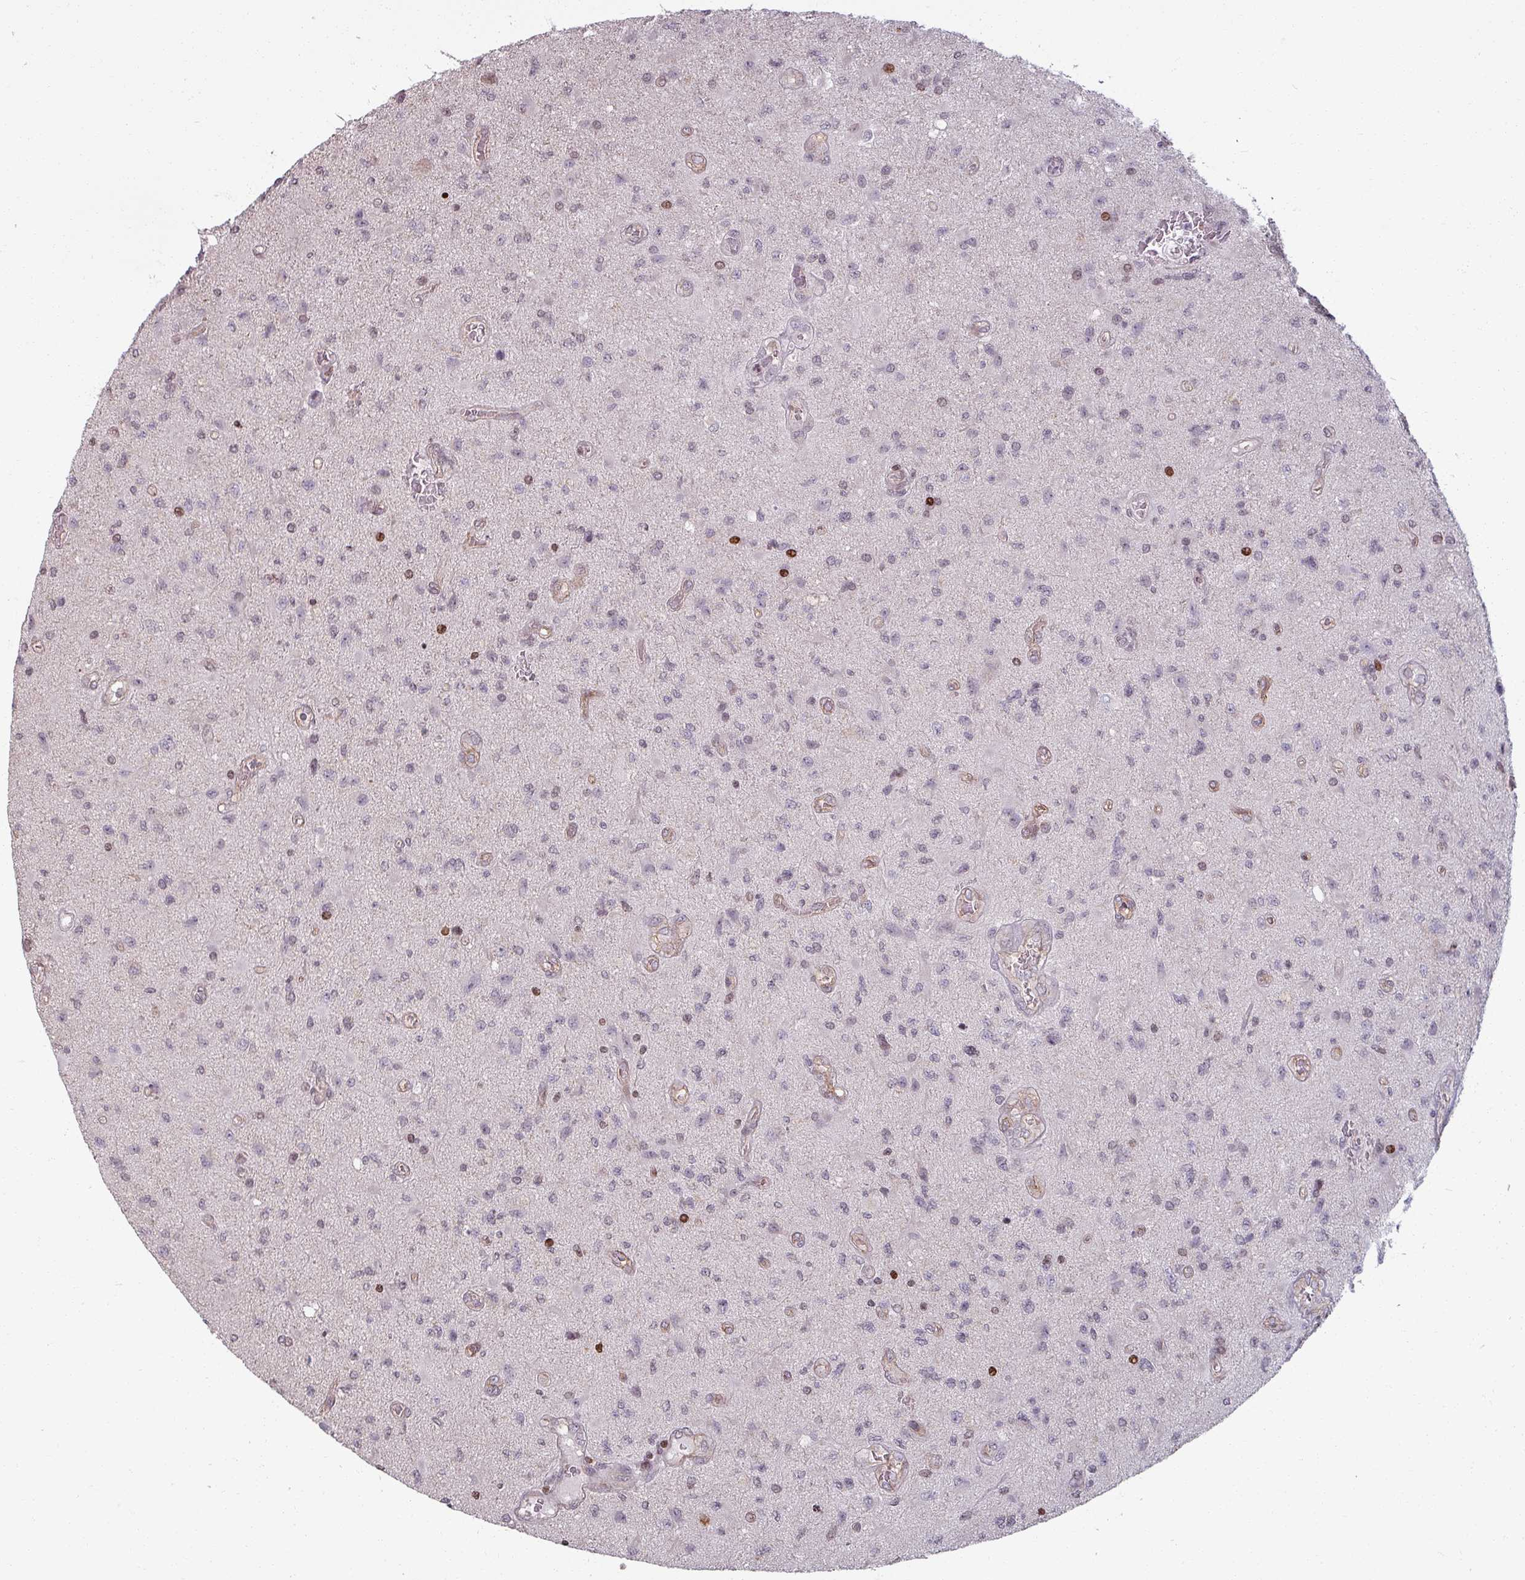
{"staining": {"intensity": "weak", "quantity": "25%-75%", "location": "nuclear"}, "tissue": "glioma", "cell_type": "Tumor cells", "image_type": "cancer", "snomed": [{"axis": "morphology", "description": "Glioma, malignant, High grade"}, {"axis": "topography", "description": "Brain"}], "caption": "Immunohistochemical staining of glioma demonstrates low levels of weak nuclear protein staining in approximately 25%-75% of tumor cells. (Stains: DAB in brown, nuclei in blue, Microscopy: brightfield microscopy at high magnification).", "gene": "NCOR1", "patient": {"sex": "male", "age": 67}}